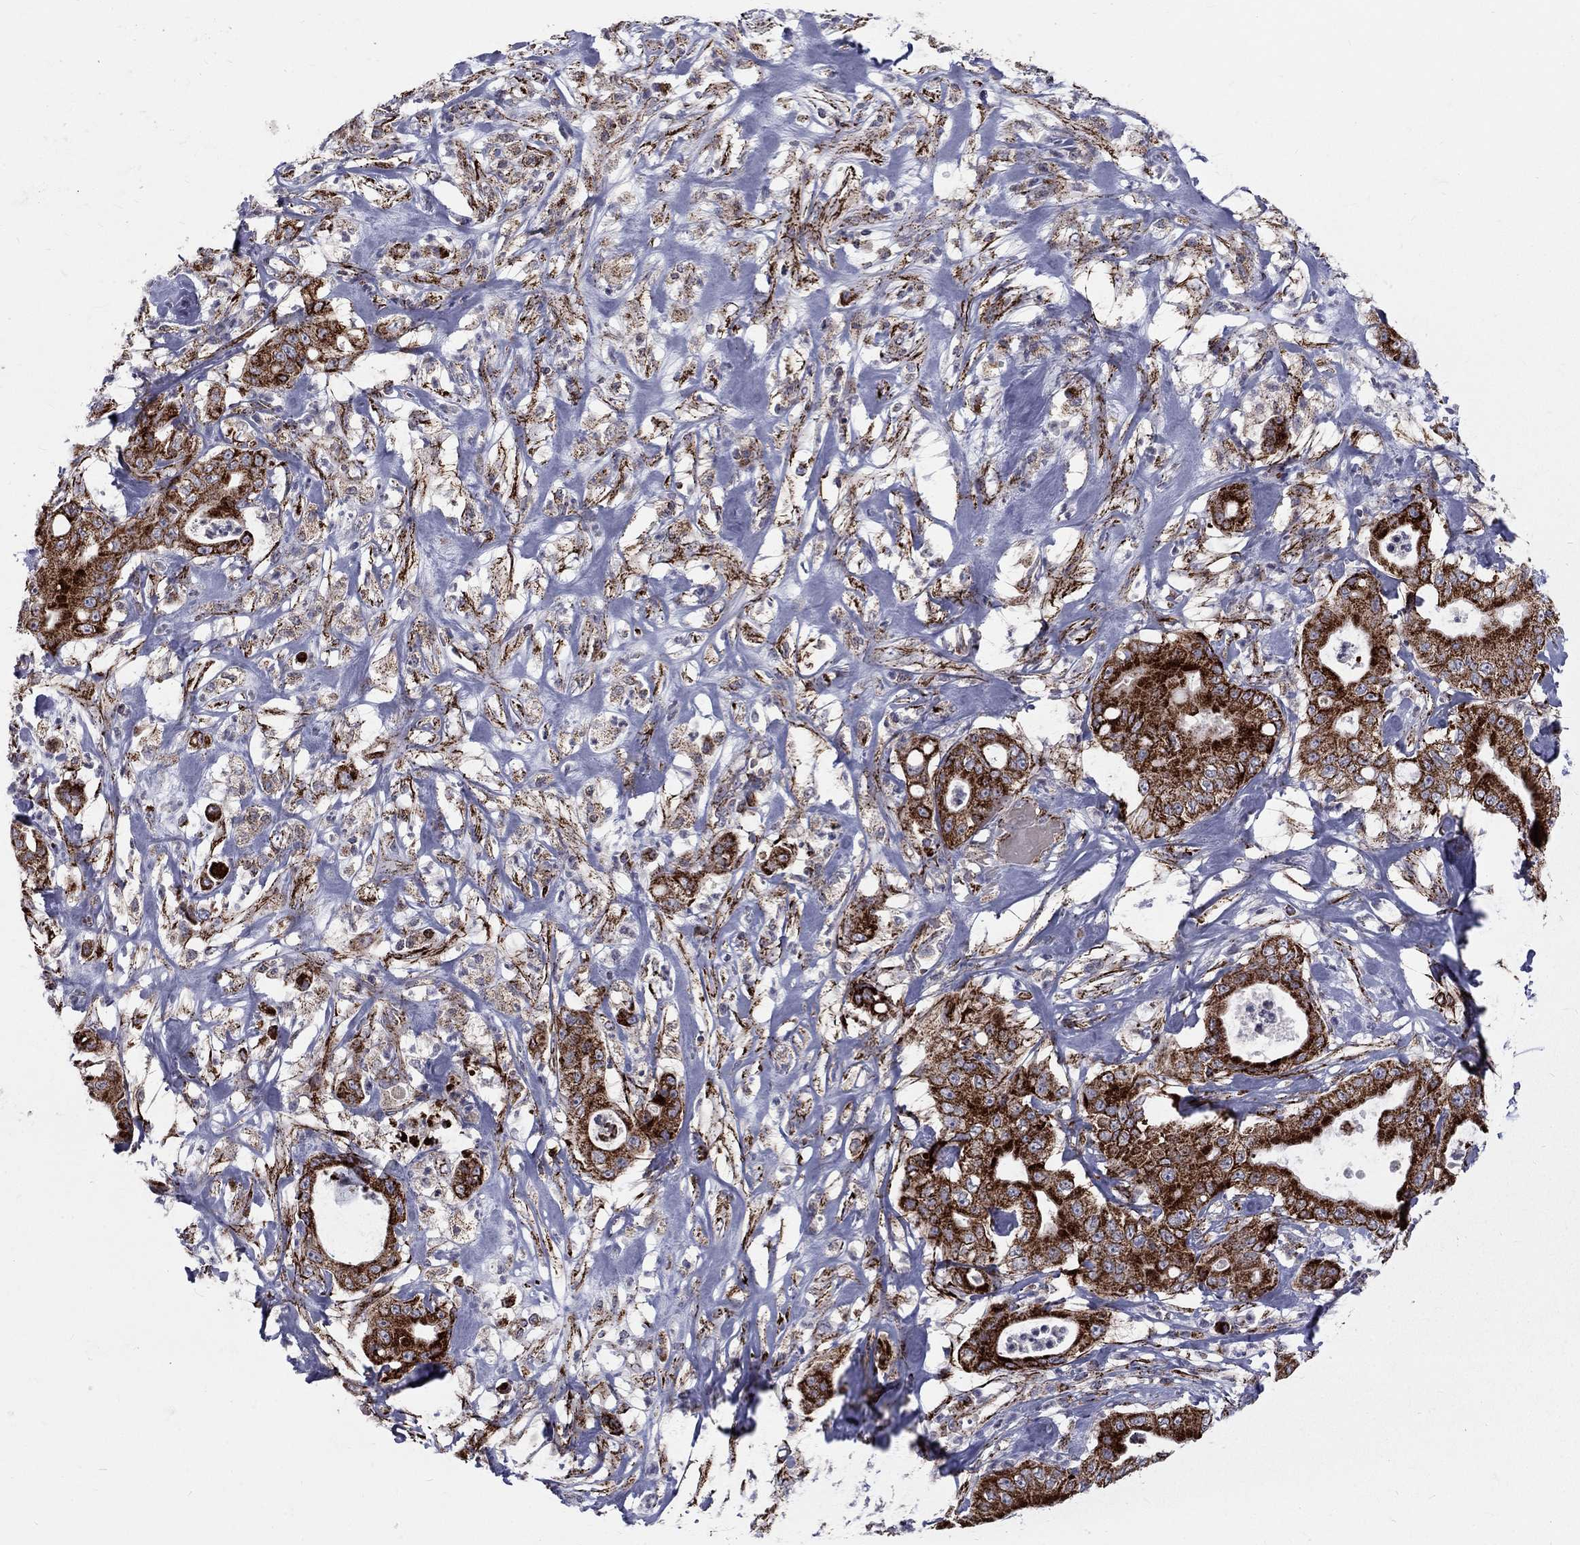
{"staining": {"intensity": "strong", "quantity": ">75%", "location": "cytoplasmic/membranous"}, "tissue": "pancreatic cancer", "cell_type": "Tumor cells", "image_type": "cancer", "snomed": [{"axis": "morphology", "description": "Adenocarcinoma, NOS"}, {"axis": "topography", "description": "Pancreas"}], "caption": "Brown immunohistochemical staining in pancreatic cancer reveals strong cytoplasmic/membranous expression in approximately >75% of tumor cells.", "gene": "ALDH1B1", "patient": {"sex": "male", "age": 71}}